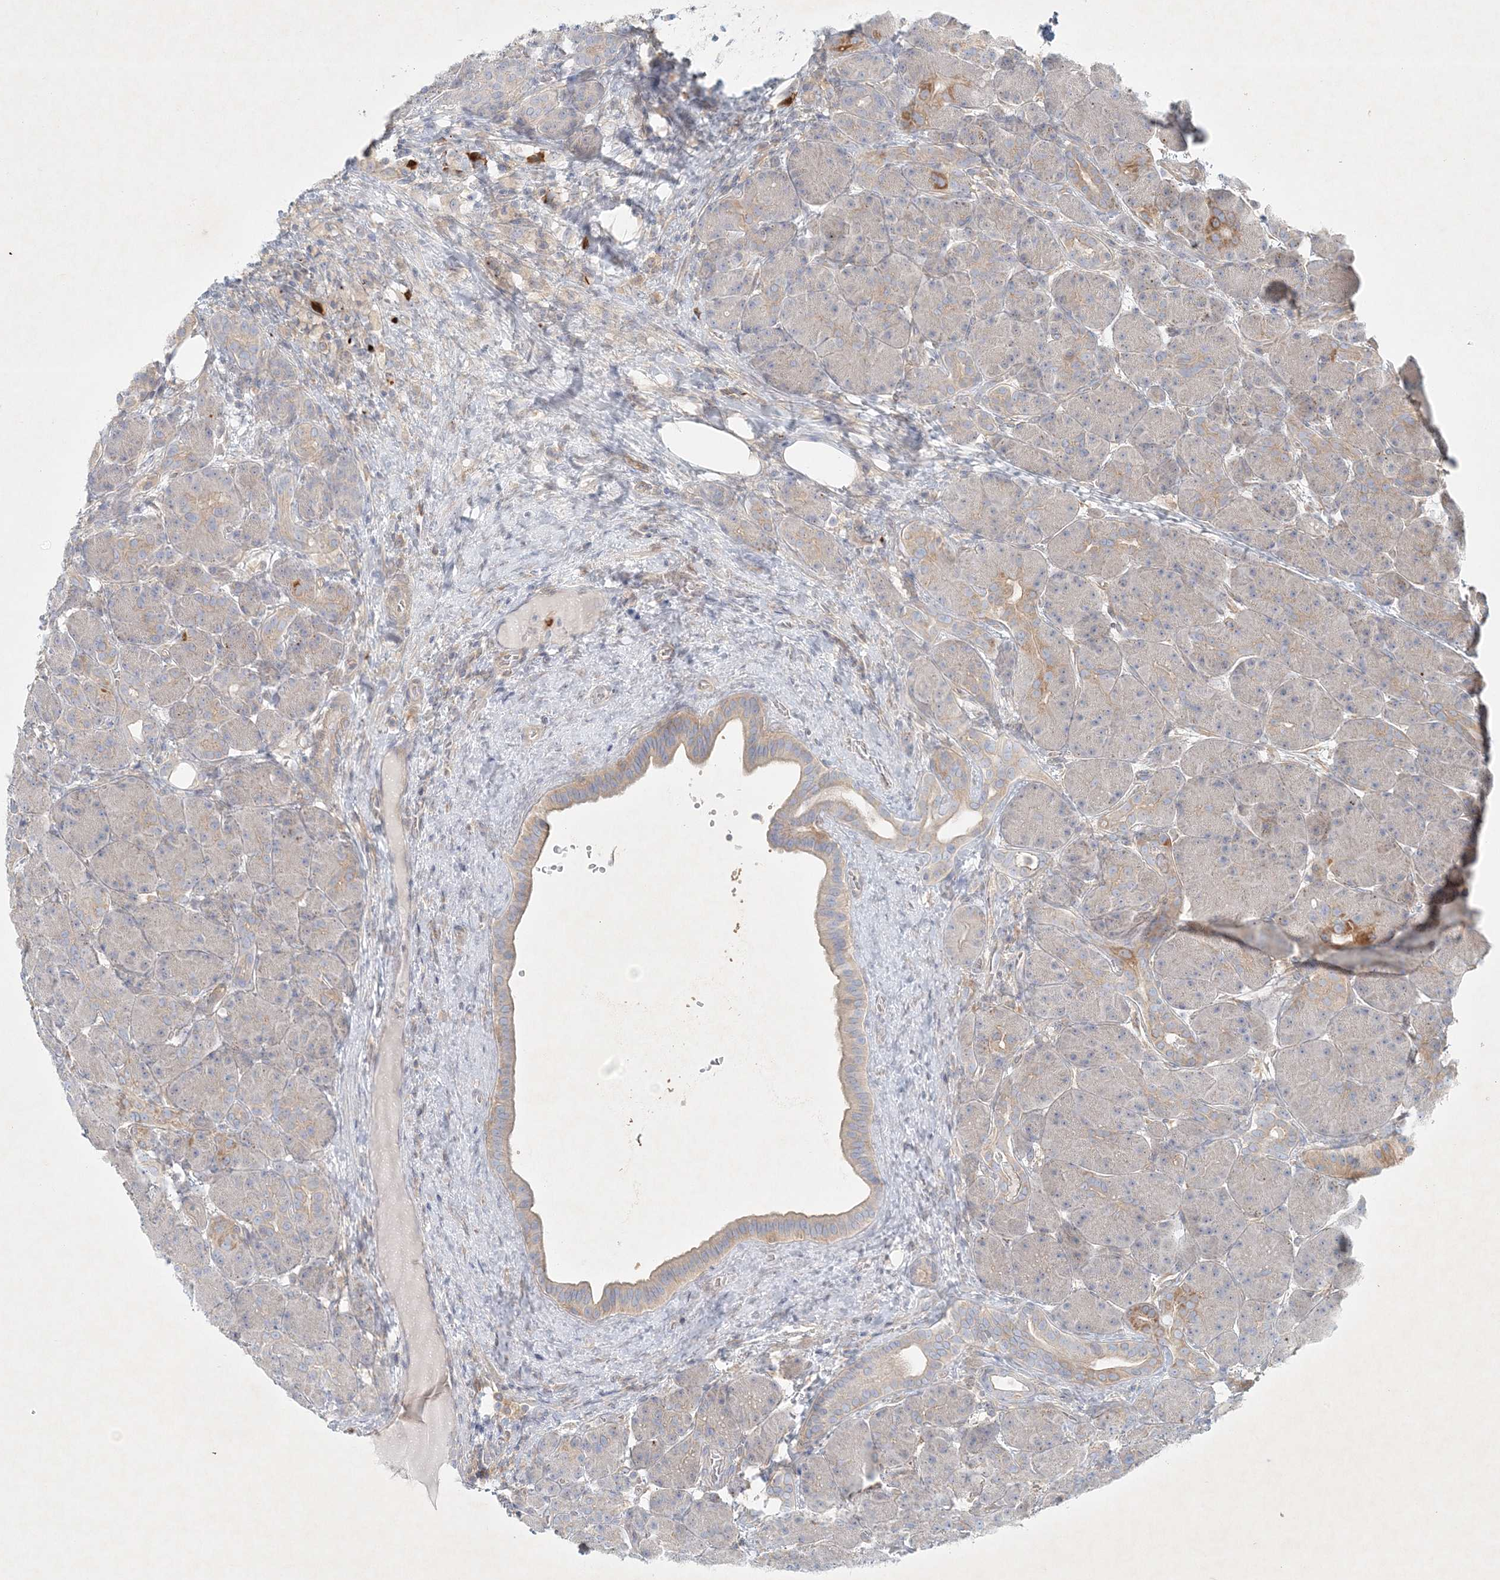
{"staining": {"intensity": "moderate", "quantity": "<25%", "location": "cytoplasmic/membranous"}, "tissue": "pancreas", "cell_type": "Exocrine glandular cells", "image_type": "normal", "snomed": [{"axis": "morphology", "description": "Normal tissue, NOS"}, {"axis": "topography", "description": "Pancreas"}], "caption": "High-power microscopy captured an immunohistochemistry histopathology image of benign pancreas, revealing moderate cytoplasmic/membranous expression in approximately <25% of exocrine glandular cells. Using DAB (brown) and hematoxylin (blue) stains, captured at high magnification using brightfield microscopy.", "gene": "STK11IP", "patient": {"sex": "male", "age": 63}}